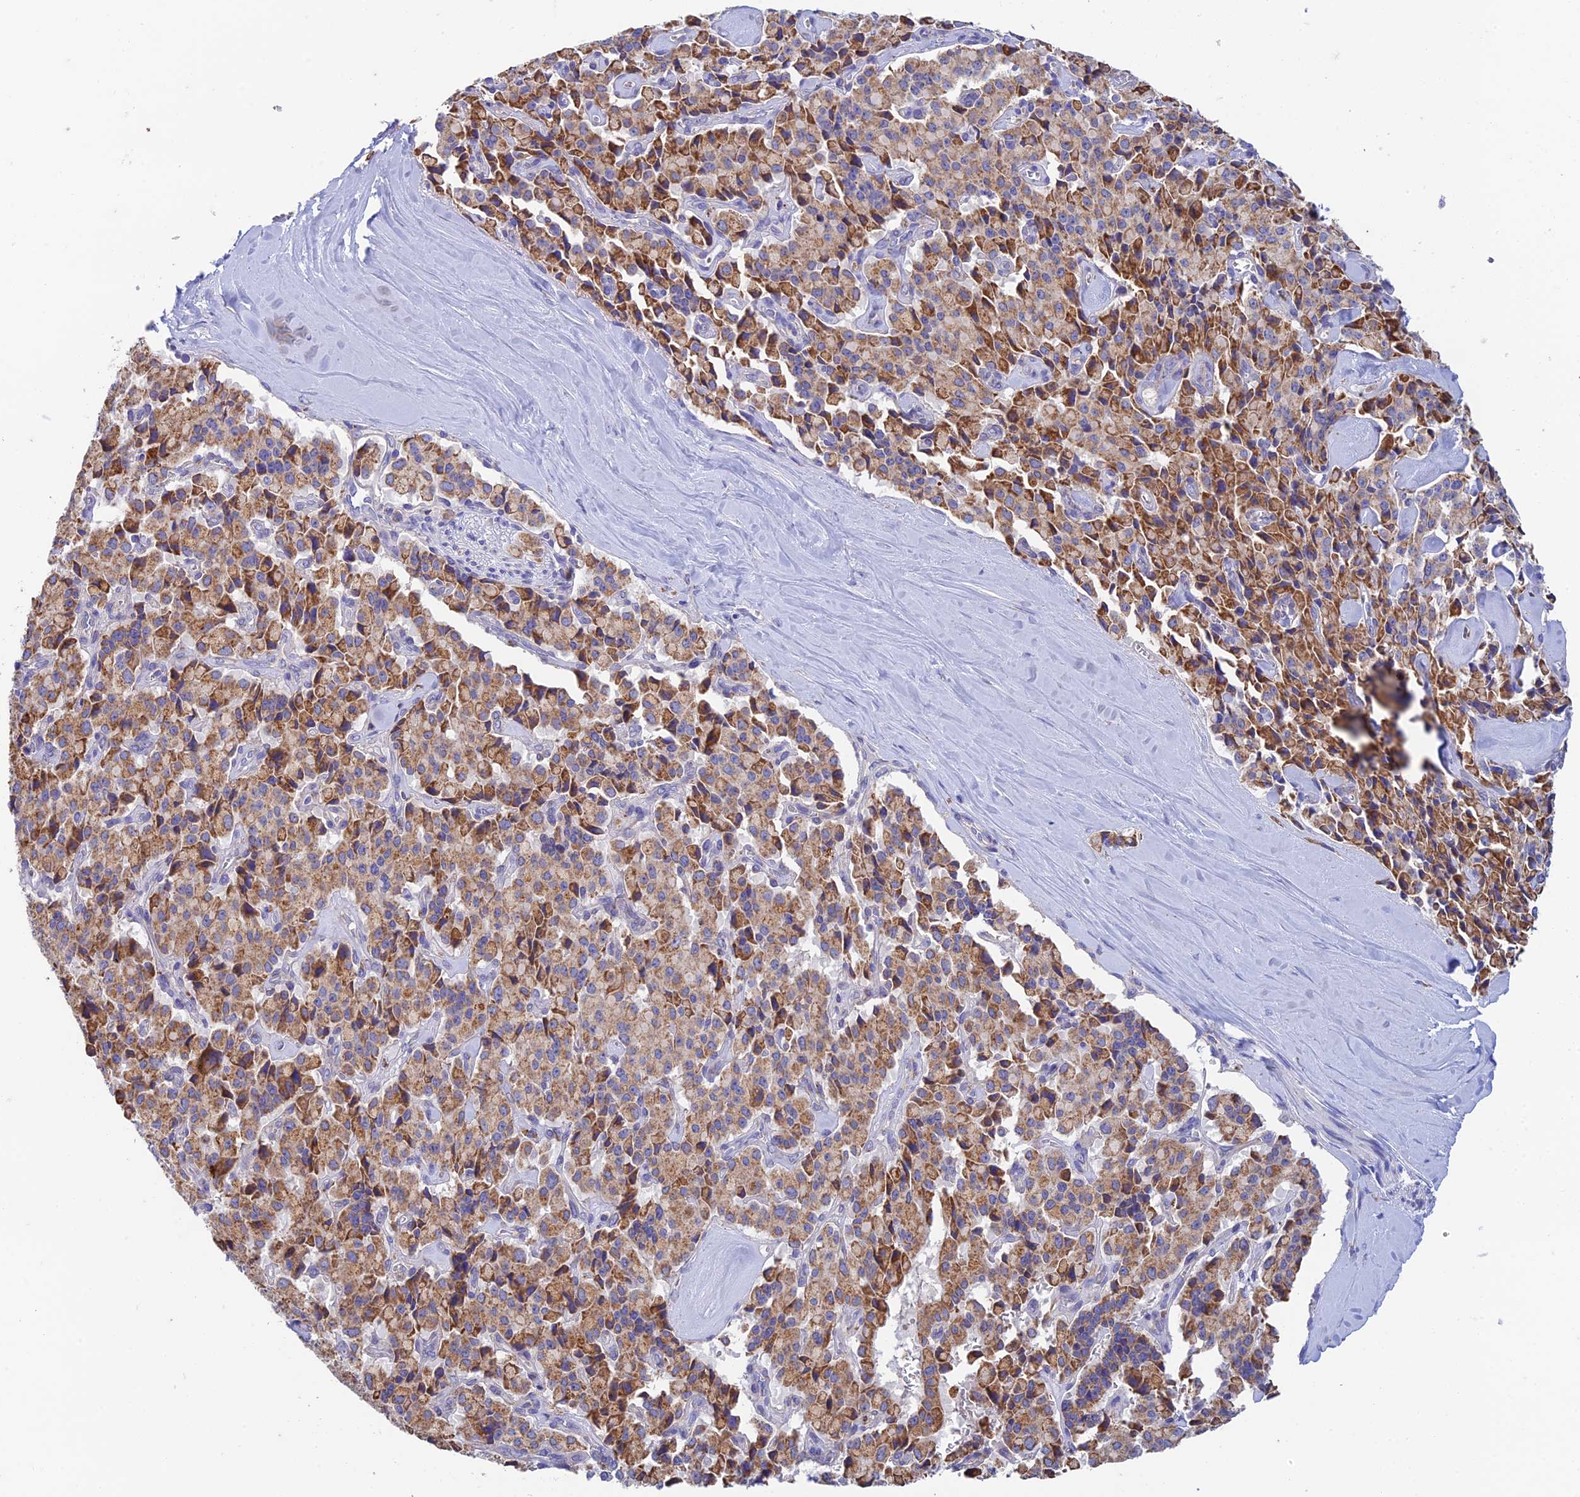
{"staining": {"intensity": "moderate", "quantity": ">75%", "location": "cytoplasmic/membranous"}, "tissue": "pancreatic cancer", "cell_type": "Tumor cells", "image_type": "cancer", "snomed": [{"axis": "morphology", "description": "Adenocarcinoma, NOS"}, {"axis": "topography", "description": "Pancreas"}], "caption": "DAB immunohistochemical staining of human pancreatic cancer (adenocarcinoma) demonstrates moderate cytoplasmic/membranous protein expression in about >75% of tumor cells.", "gene": "ZNF181", "patient": {"sex": "male", "age": 65}}